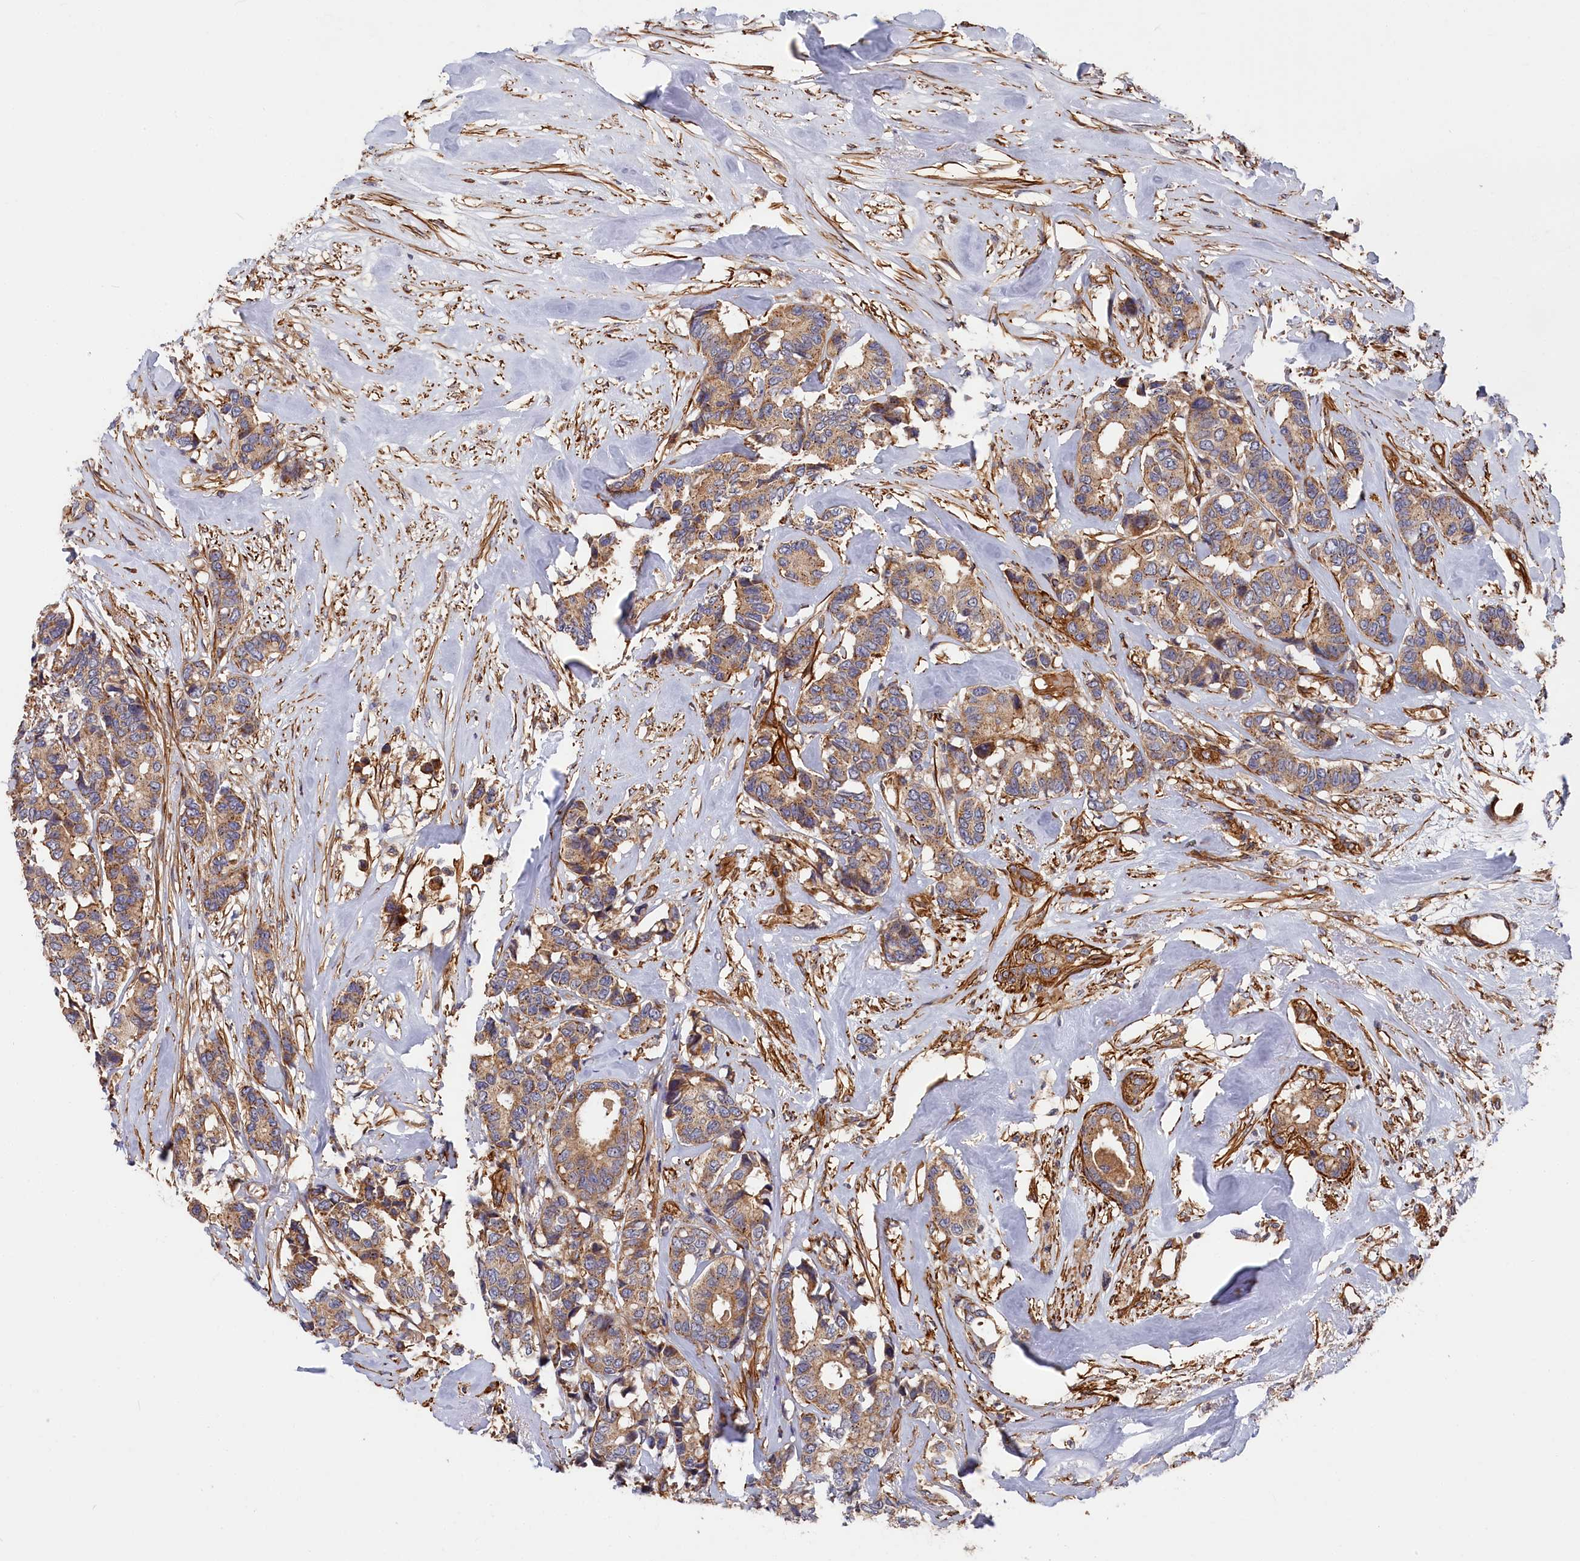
{"staining": {"intensity": "moderate", "quantity": ">75%", "location": "cytoplasmic/membranous"}, "tissue": "breast cancer", "cell_type": "Tumor cells", "image_type": "cancer", "snomed": [{"axis": "morphology", "description": "Duct carcinoma"}, {"axis": "topography", "description": "Breast"}], "caption": "Breast cancer (intraductal carcinoma) was stained to show a protein in brown. There is medium levels of moderate cytoplasmic/membranous staining in about >75% of tumor cells.", "gene": "LDHD", "patient": {"sex": "female", "age": 87}}